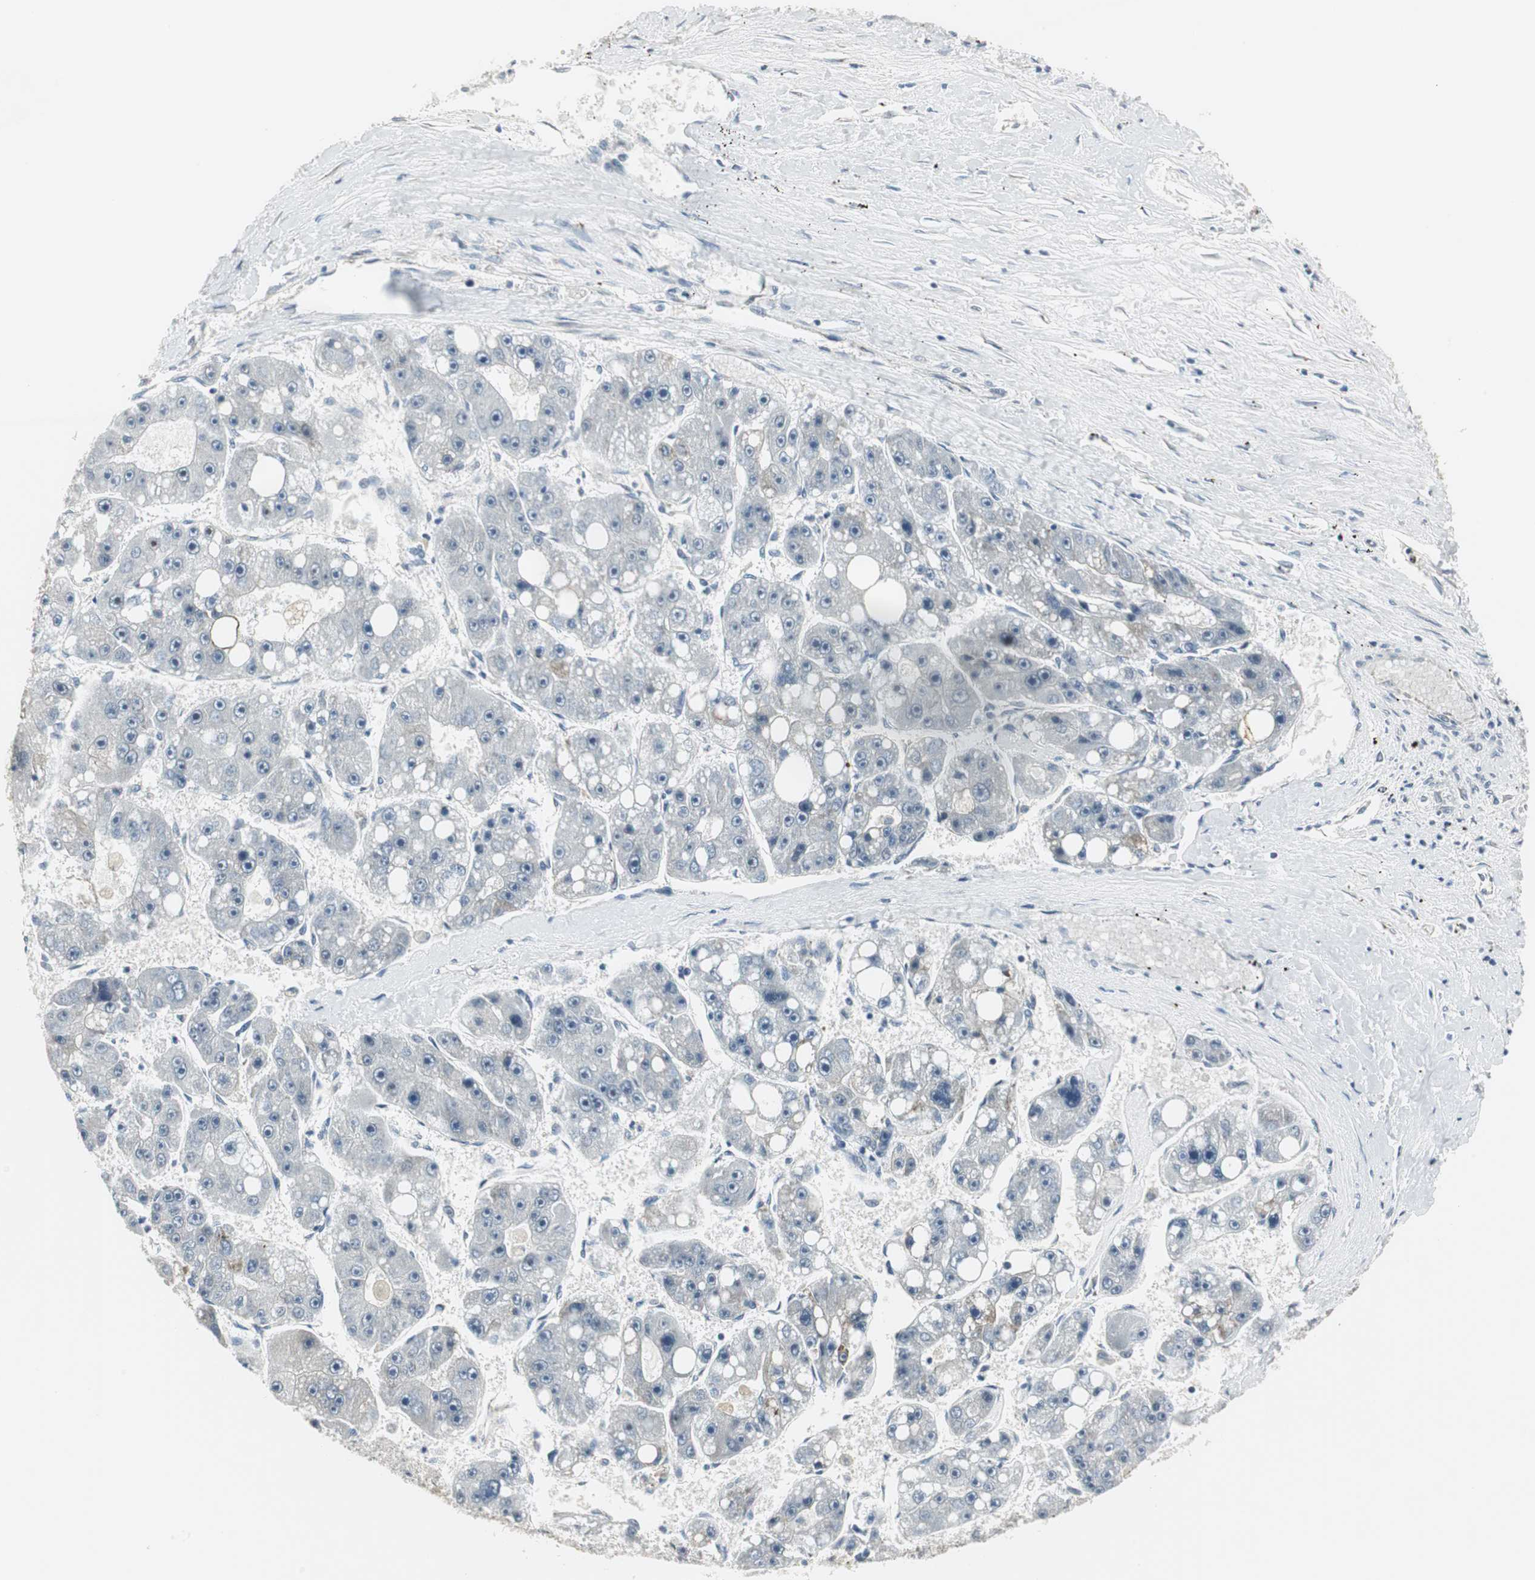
{"staining": {"intensity": "negative", "quantity": "none", "location": "none"}, "tissue": "liver cancer", "cell_type": "Tumor cells", "image_type": "cancer", "snomed": [{"axis": "morphology", "description": "Carcinoma, Hepatocellular, NOS"}, {"axis": "topography", "description": "Liver"}], "caption": "IHC of liver hepatocellular carcinoma shows no staining in tumor cells.", "gene": "CCT5", "patient": {"sex": "female", "age": 61}}